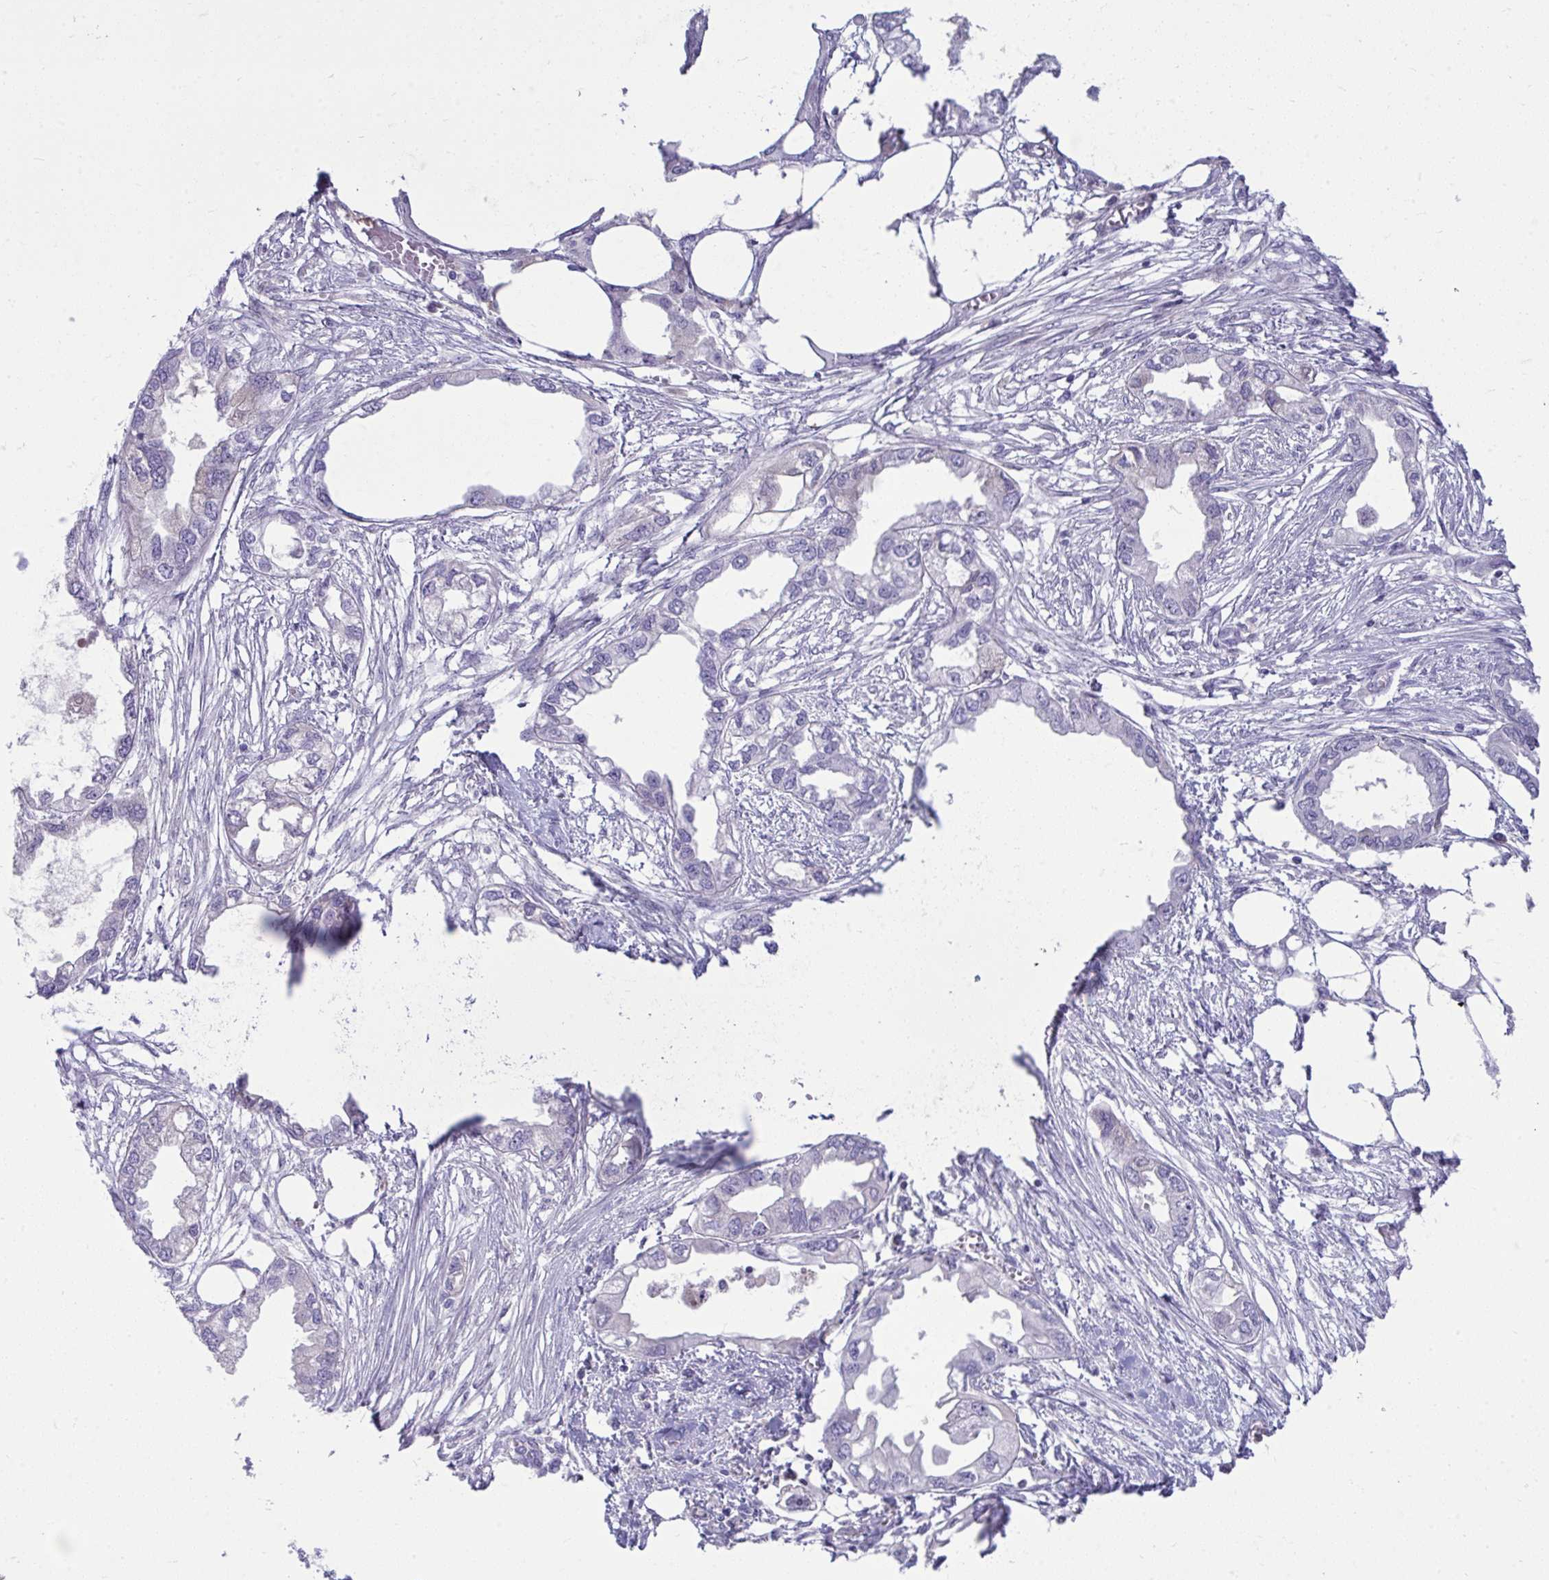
{"staining": {"intensity": "negative", "quantity": "none", "location": "none"}, "tissue": "endometrial cancer", "cell_type": "Tumor cells", "image_type": "cancer", "snomed": [{"axis": "morphology", "description": "Adenocarcinoma, NOS"}, {"axis": "morphology", "description": "Adenocarcinoma, metastatic, NOS"}, {"axis": "topography", "description": "Adipose tissue"}, {"axis": "topography", "description": "Endometrium"}], "caption": "Adenocarcinoma (endometrial) was stained to show a protein in brown. There is no significant expression in tumor cells.", "gene": "PIGZ", "patient": {"sex": "female", "age": 67}}